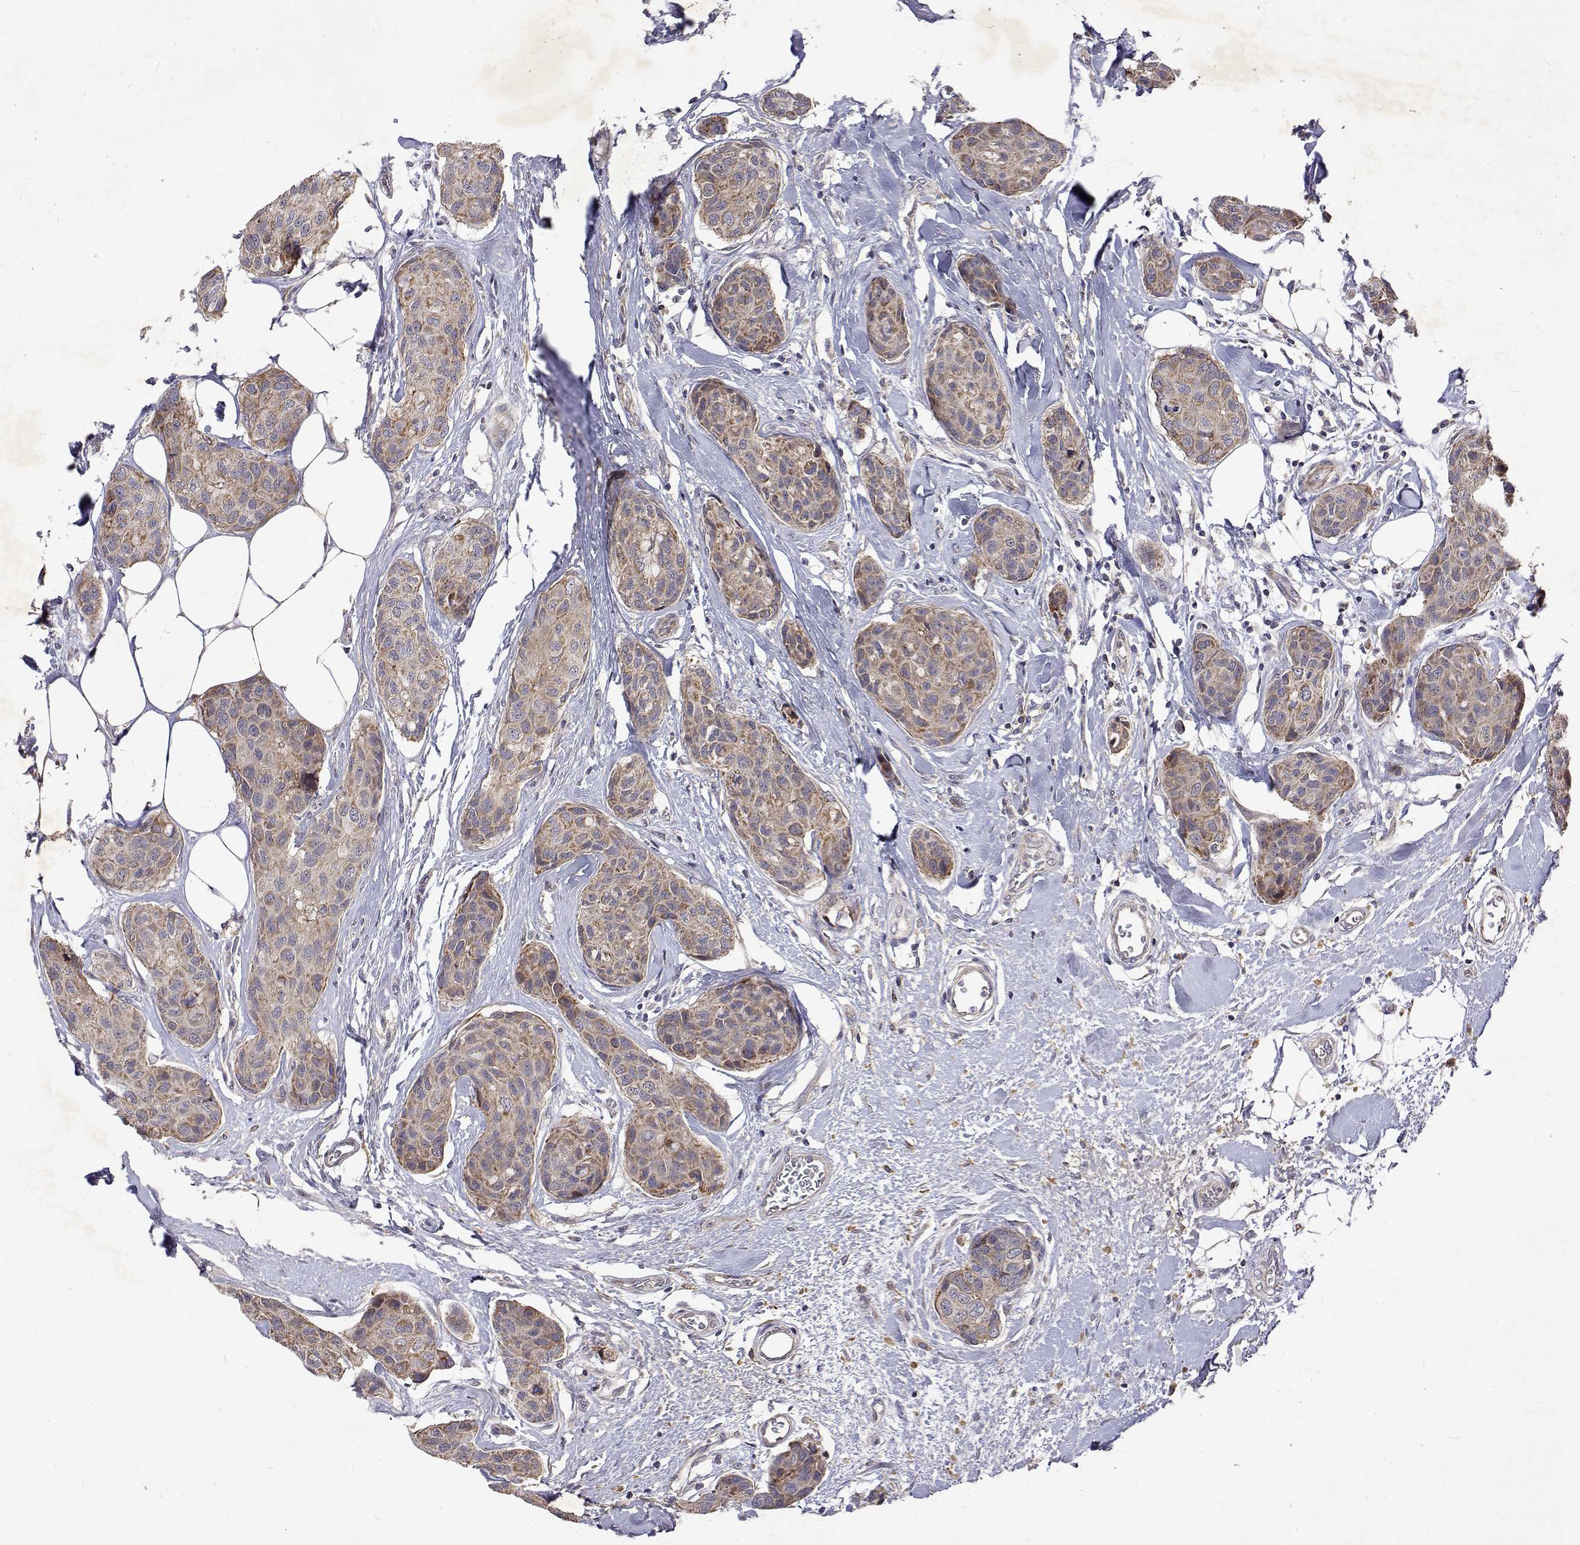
{"staining": {"intensity": "weak", "quantity": "25%-75%", "location": "cytoplasmic/membranous"}, "tissue": "breast cancer", "cell_type": "Tumor cells", "image_type": "cancer", "snomed": [{"axis": "morphology", "description": "Duct carcinoma"}, {"axis": "topography", "description": "Breast"}], "caption": "The micrograph displays a brown stain indicating the presence of a protein in the cytoplasmic/membranous of tumor cells in breast cancer (invasive ductal carcinoma). Using DAB (brown) and hematoxylin (blue) stains, captured at high magnification using brightfield microscopy.", "gene": "ALKBH8", "patient": {"sex": "female", "age": 80}}